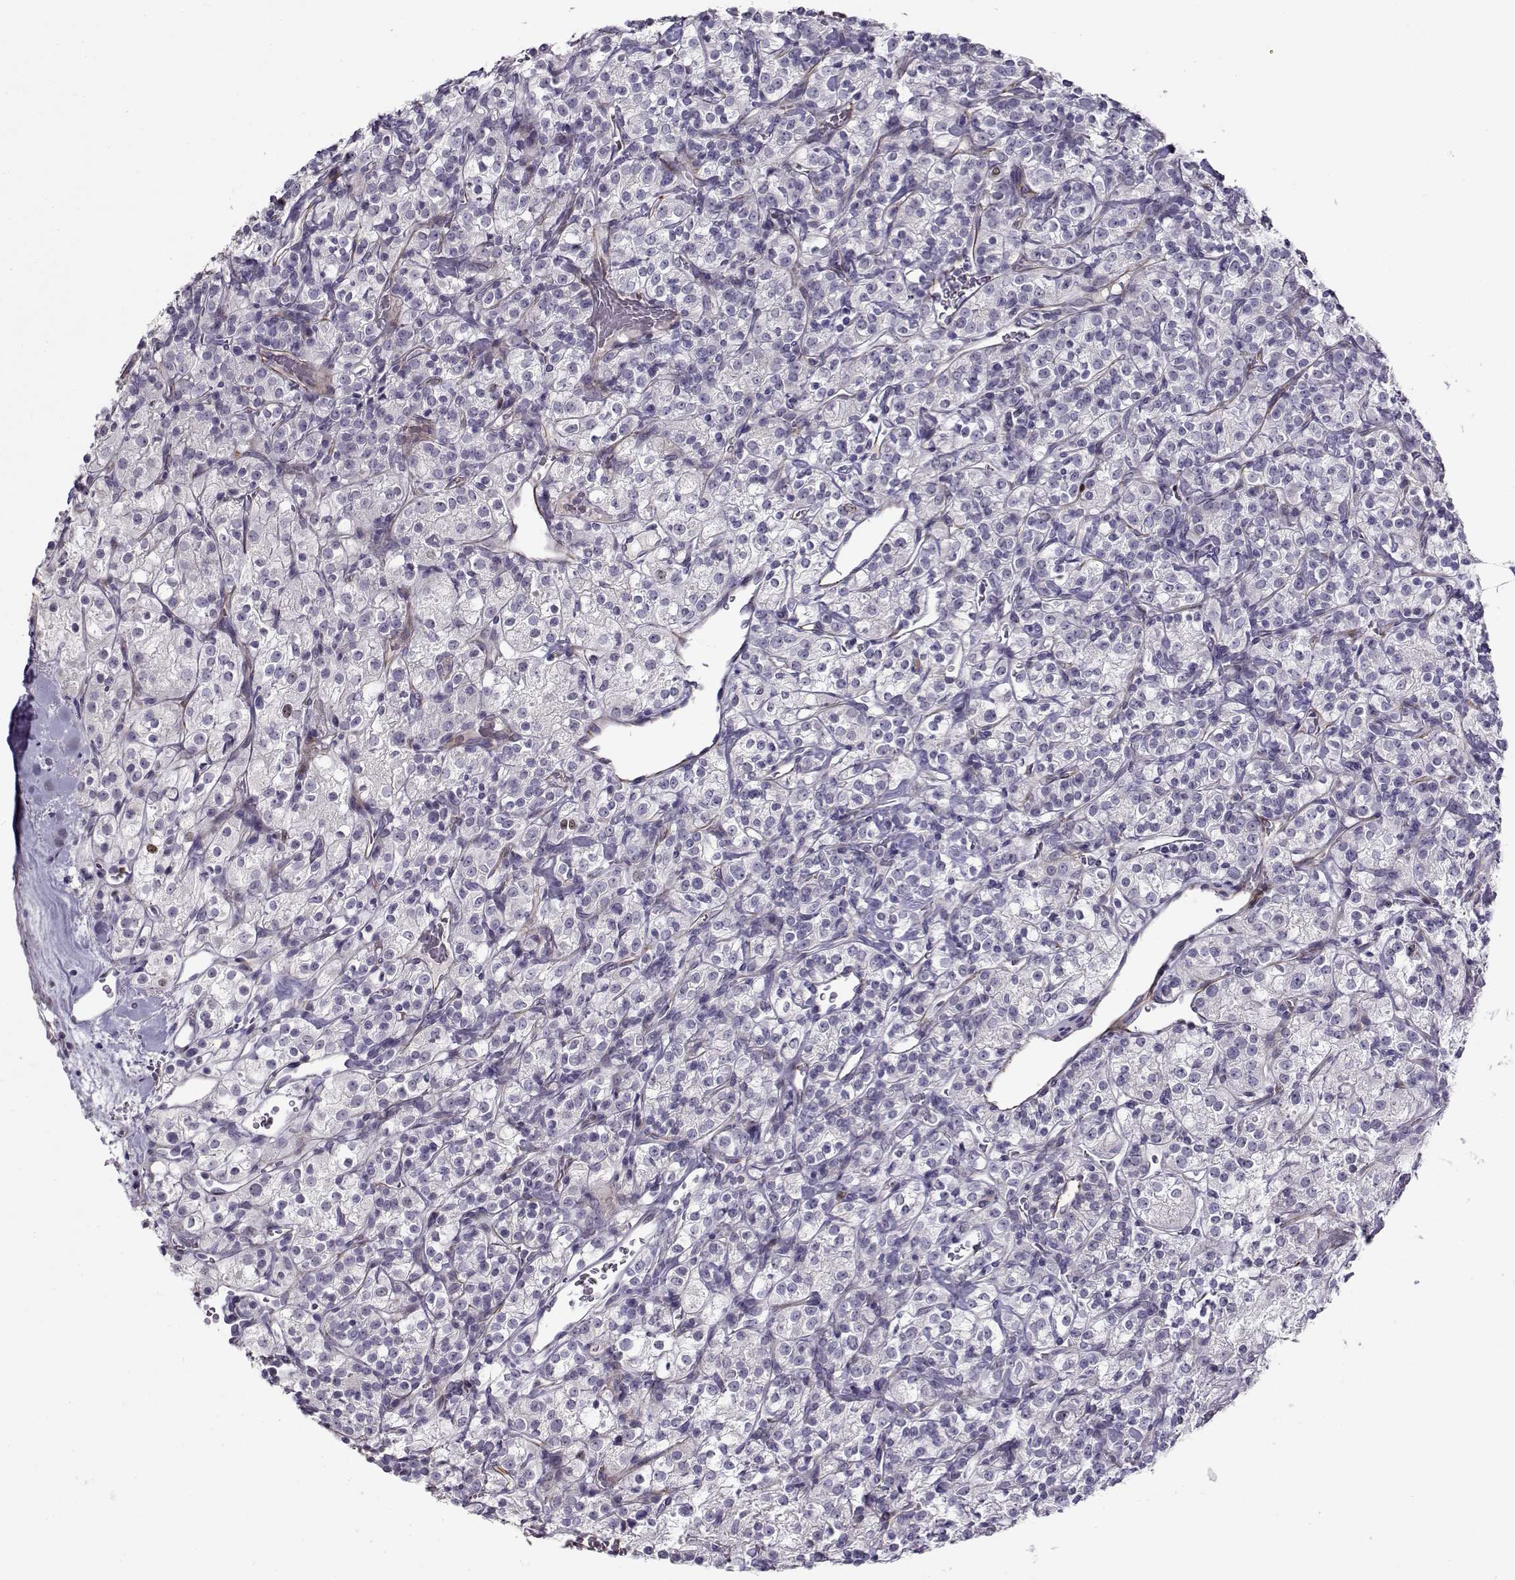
{"staining": {"intensity": "negative", "quantity": "none", "location": "none"}, "tissue": "renal cancer", "cell_type": "Tumor cells", "image_type": "cancer", "snomed": [{"axis": "morphology", "description": "Adenocarcinoma, NOS"}, {"axis": "topography", "description": "Kidney"}], "caption": "DAB (3,3'-diaminobenzidine) immunohistochemical staining of renal cancer demonstrates no significant expression in tumor cells. (Stains: DAB (3,3'-diaminobenzidine) IHC with hematoxylin counter stain, Microscopy: brightfield microscopy at high magnification).", "gene": "NPW", "patient": {"sex": "male", "age": 77}}